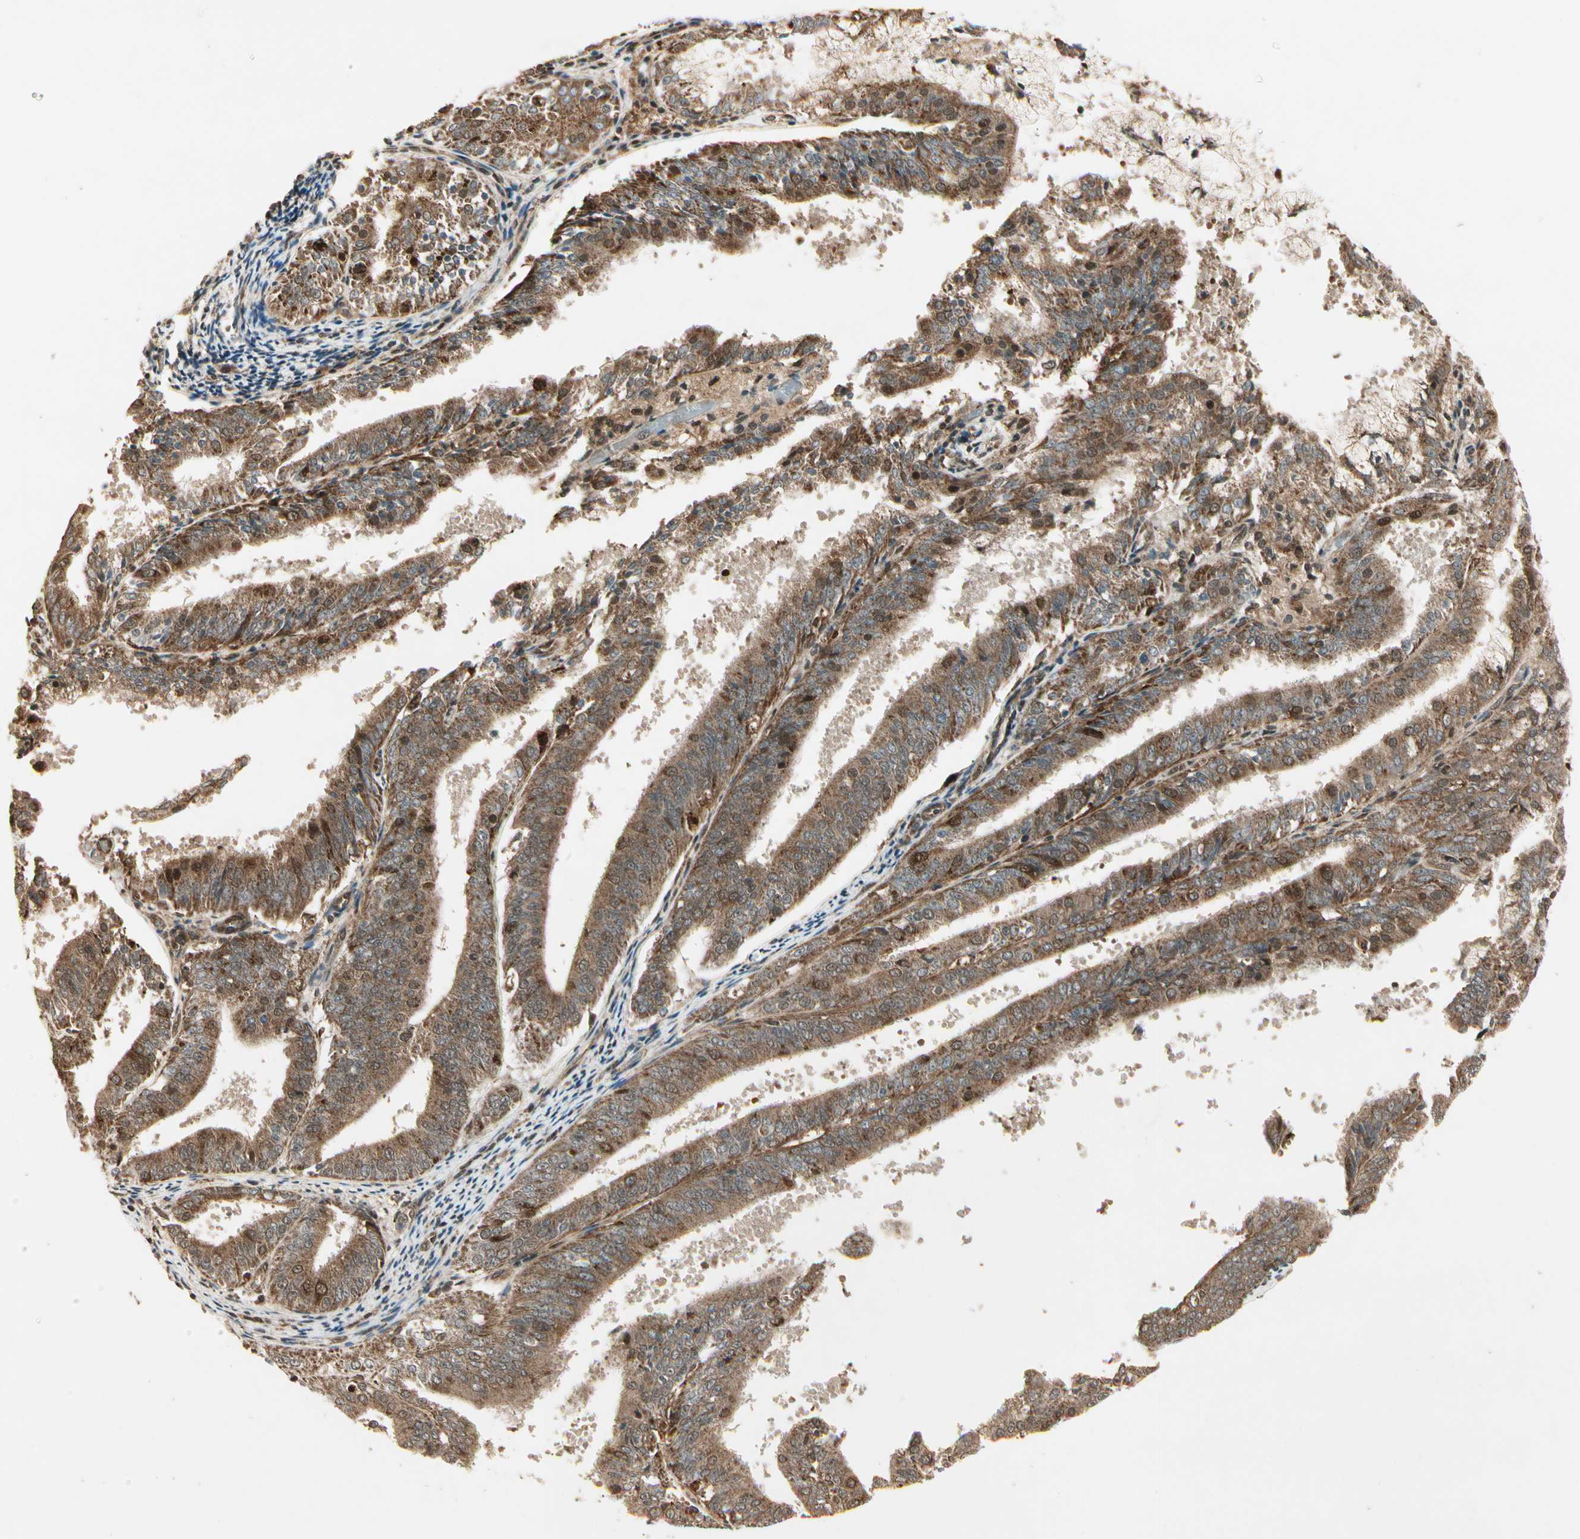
{"staining": {"intensity": "moderate", "quantity": ">75%", "location": "cytoplasmic/membranous"}, "tissue": "endometrial cancer", "cell_type": "Tumor cells", "image_type": "cancer", "snomed": [{"axis": "morphology", "description": "Adenocarcinoma, NOS"}, {"axis": "topography", "description": "Endometrium"}], "caption": "The image demonstrates a brown stain indicating the presence of a protein in the cytoplasmic/membranous of tumor cells in endometrial cancer (adenocarcinoma).", "gene": "GLUL", "patient": {"sex": "female", "age": 63}}